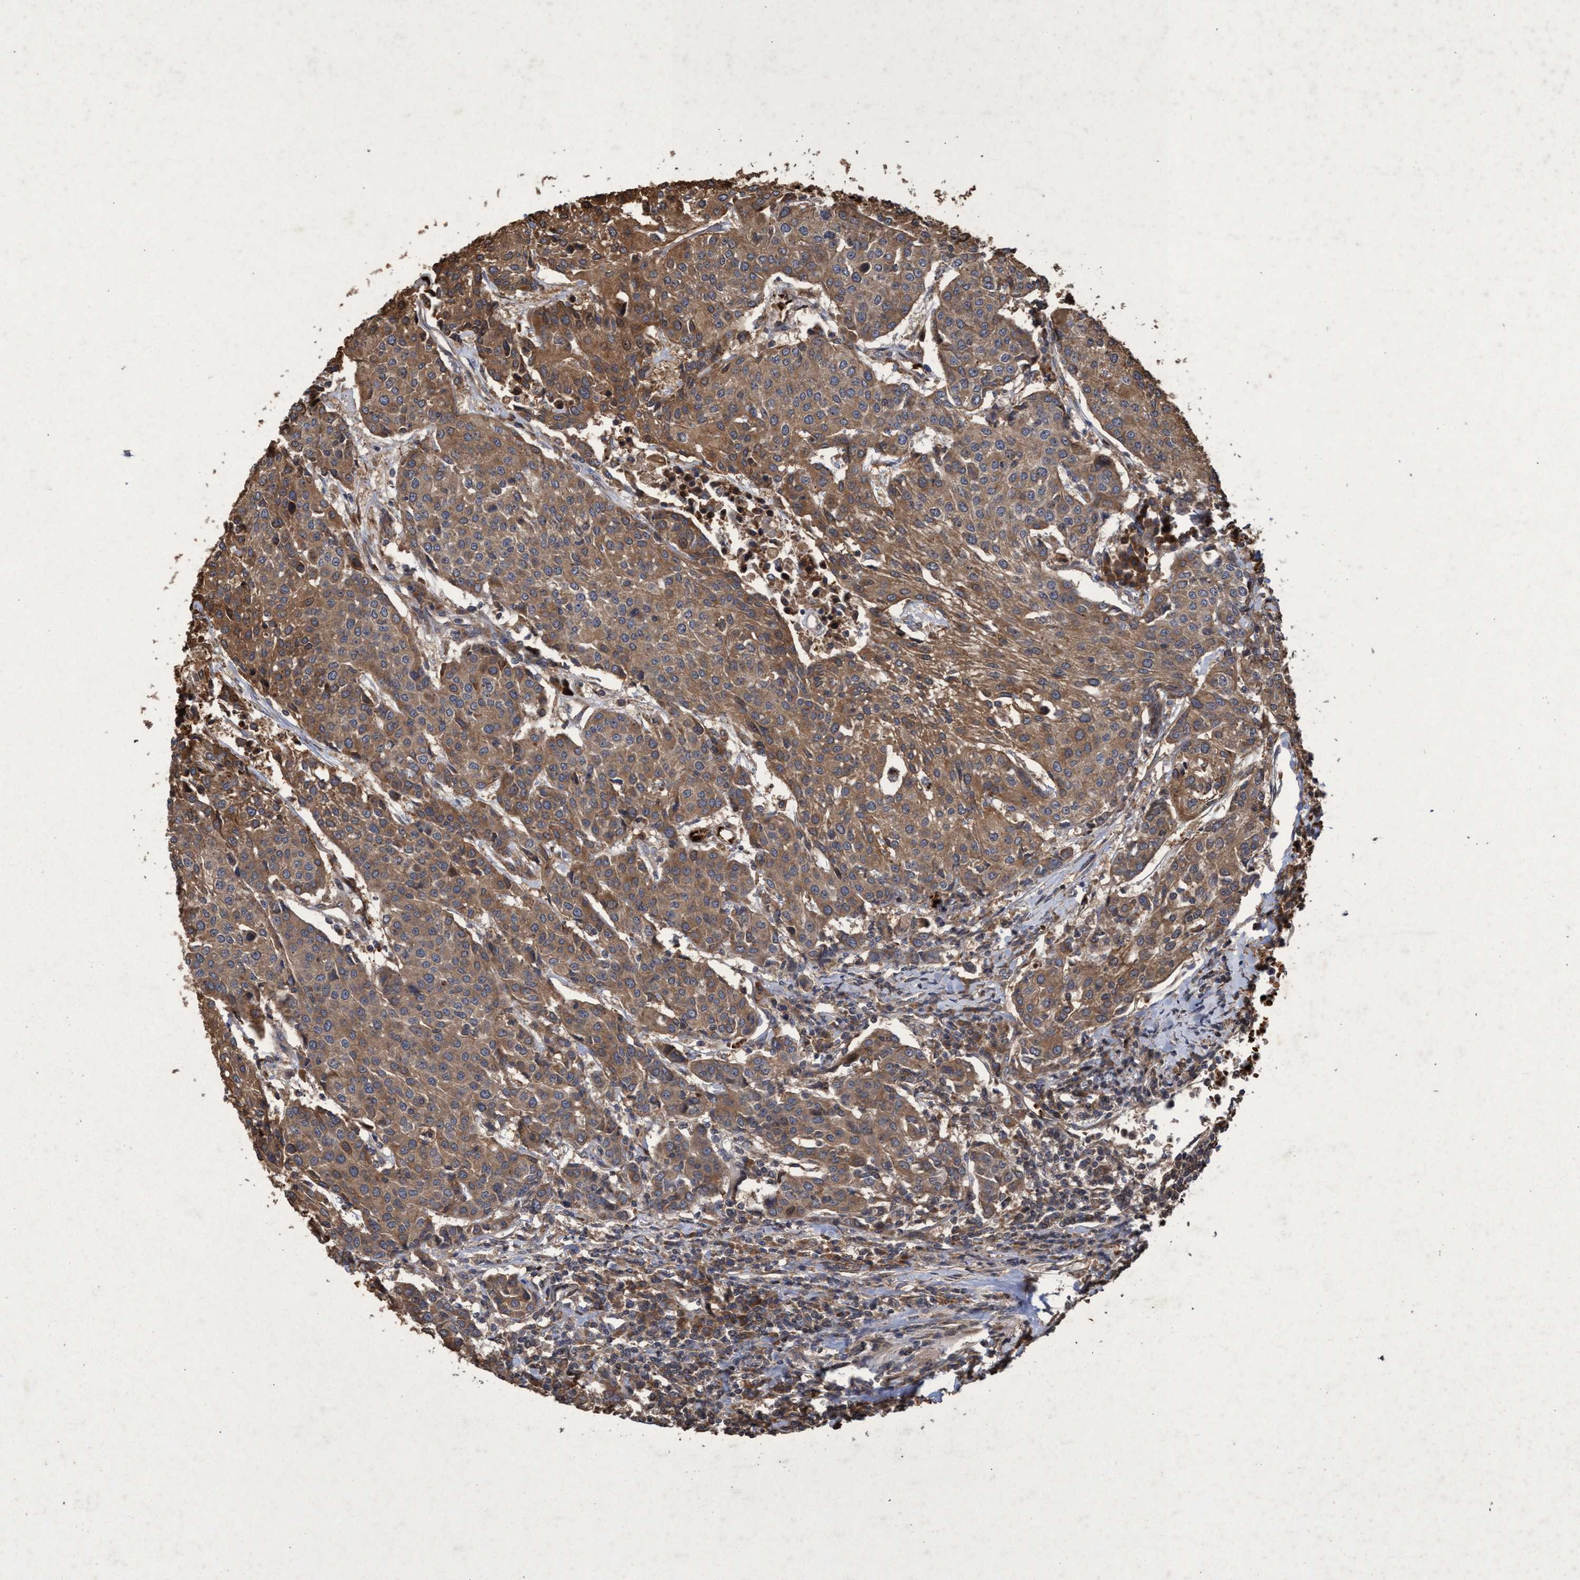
{"staining": {"intensity": "moderate", "quantity": ">75%", "location": "cytoplasmic/membranous"}, "tissue": "urothelial cancer", "cell_type": "Tumor cells", "image_type": "cancer", "snomed": [{"axis": "morphology", "description": "Urothelial carcinoma, High grade"}, {"axis": "topography", "description": "Urinary bladder"}], "caption": "An image of human urothelial cancer stained for a protein displays moderate cytoplasmic/membranous brown staining in tumor cells. (DAB = brown stain, brightfield microscopy at high magnification).", "gene": "CHMP6", "patient": {"sex": "female", "age": 85}}